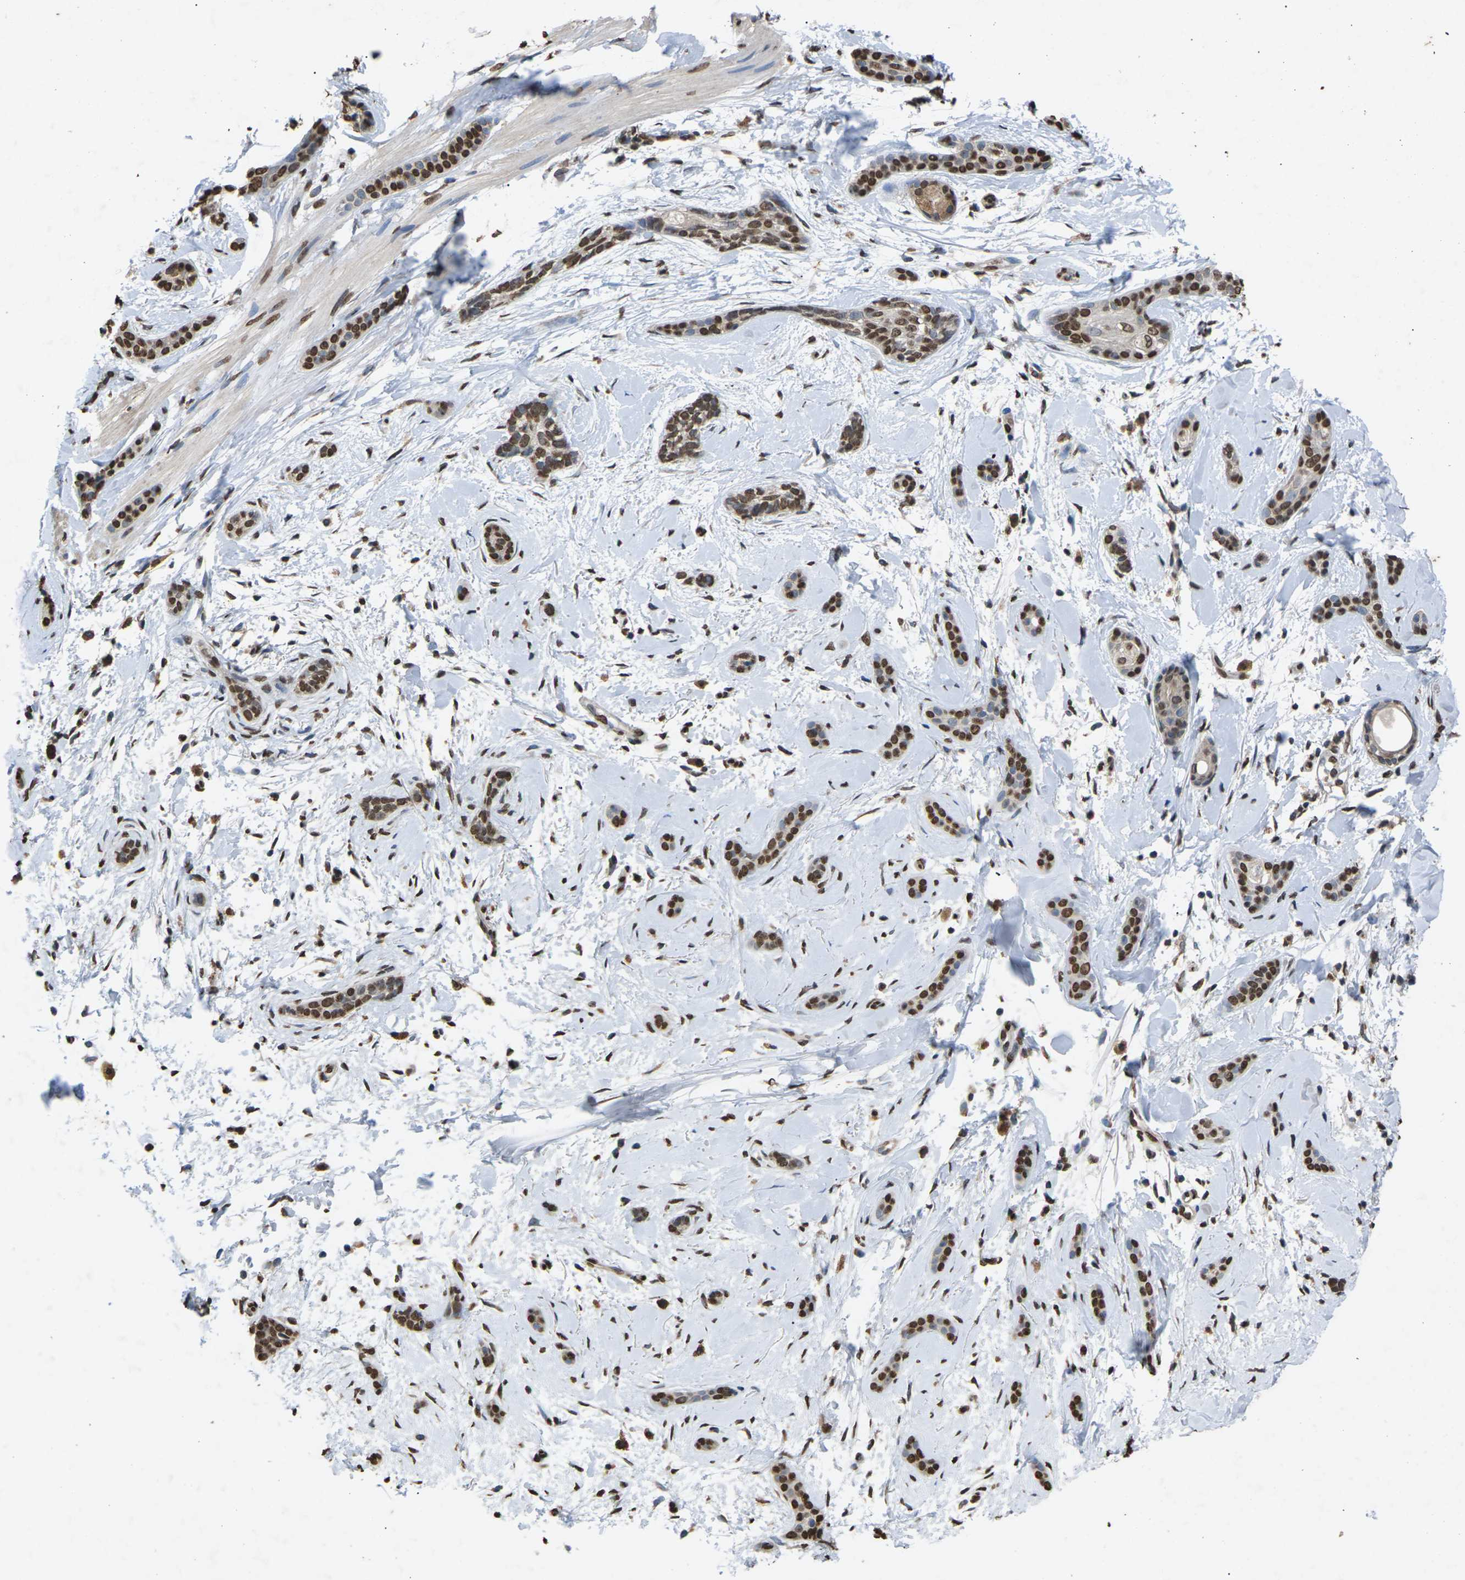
{"staining": {"intensity": "strong", "quantity": ">75%", "location": "nuclear"}, "tissue": "skin cancer", "cell_type": "Tumor cells", "image_type": "cancer", "snomed": [{"axis": "morphology", "description": "Basal cell carcinoma"}, {"axis": "morphology", "description": "Adnexal tumor, benign"}, {"axis": "topography", "description": "Skin"}], "caption": "The immunohistochemical stain shows strong nuclear positivity in tumor cells of benign adnexal tumor (skin) tissue.", "gene": "EMSY", "patient": {"sex": "female", "age": 42}}